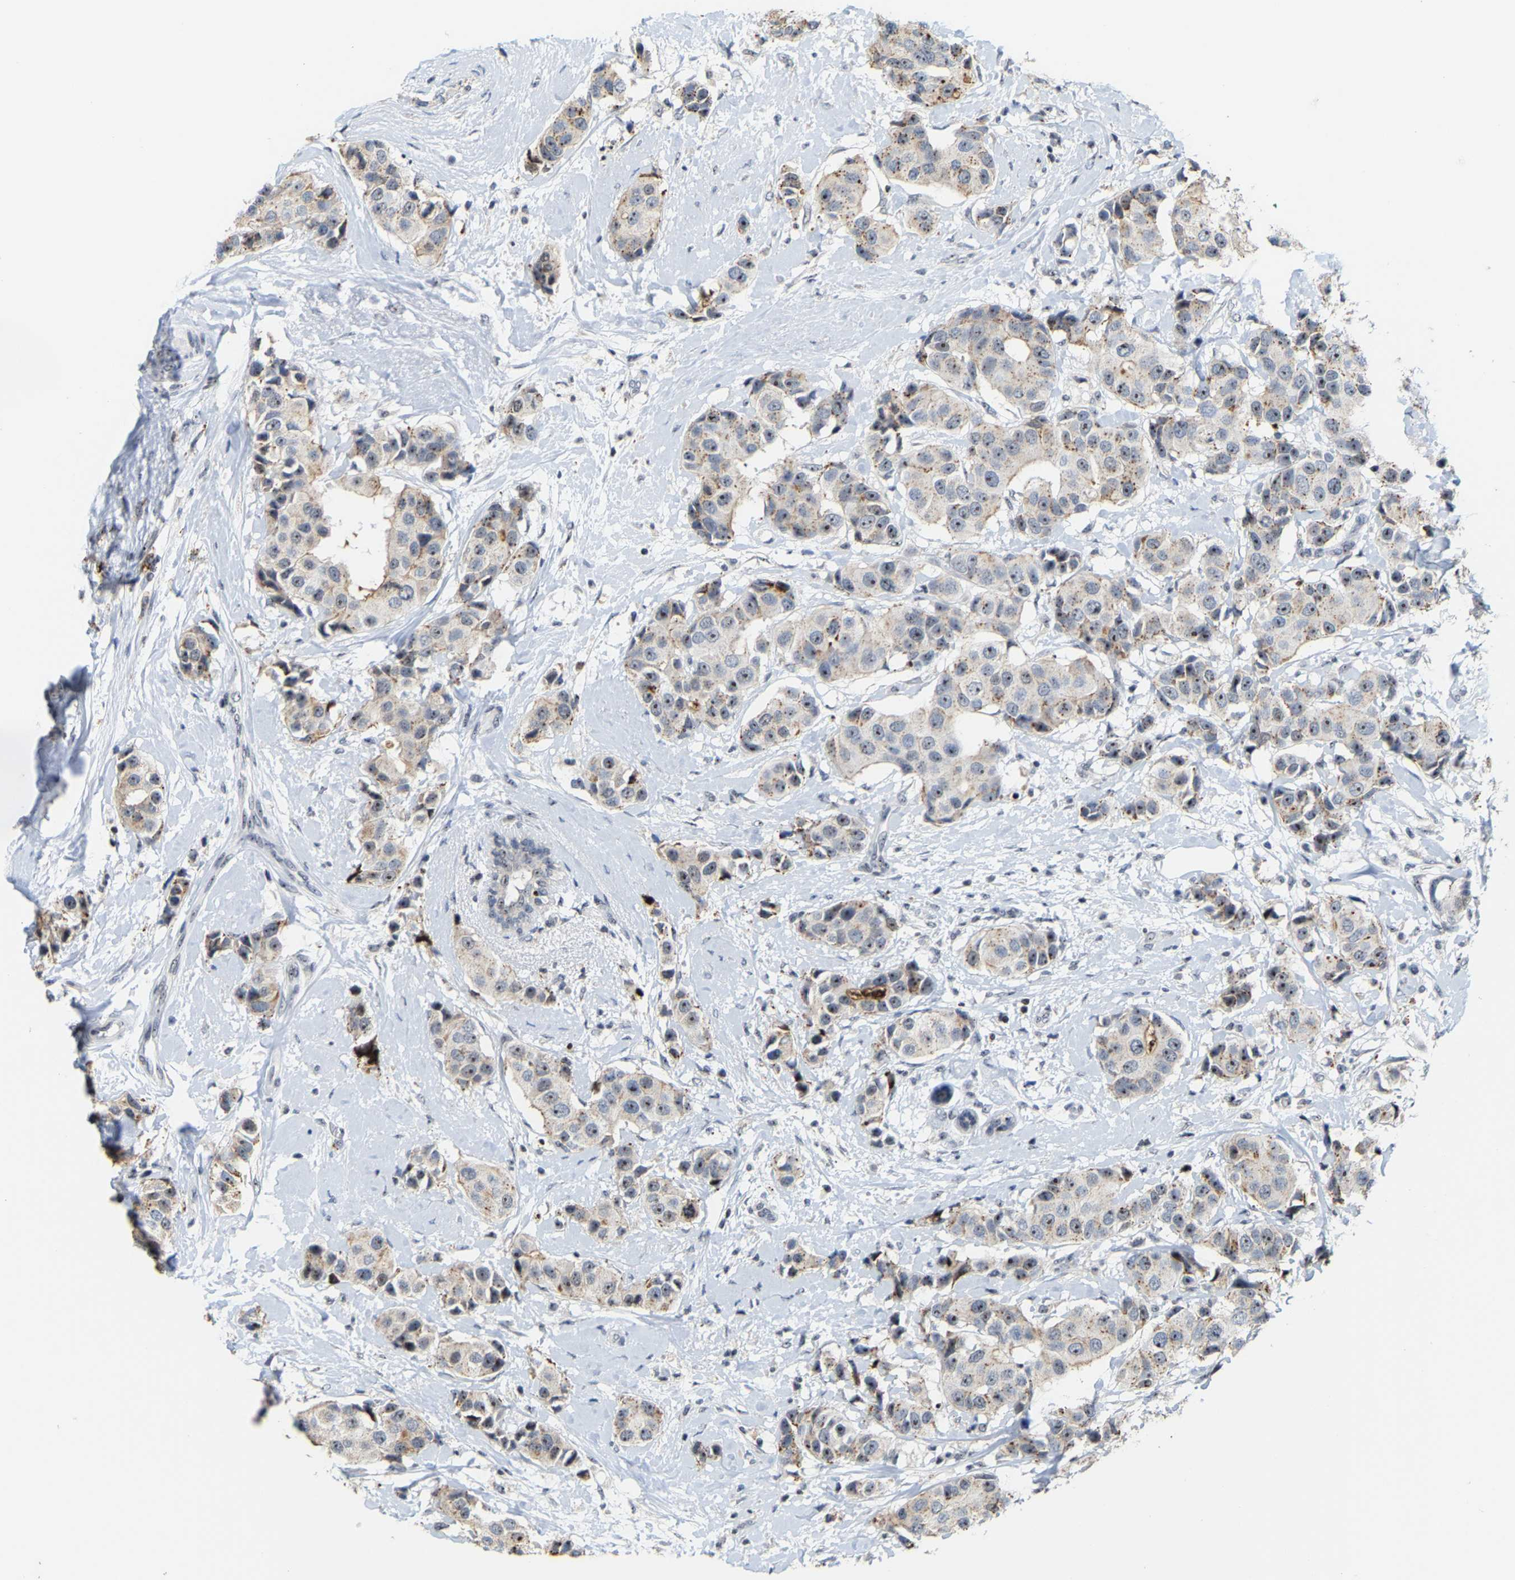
{"staining": {"intensity": "moderate", "quantity": "<25%", "location": "cytoplasmic/membranous,nuclear"}, "tissue": "breast cancer", "cell_type": "Tumor cells", "image_type": "cancer", "snomed": [{"axis": "morphology", "description": "Normal tissue, NOS"}, {"axis": "morphology", "description": "Duct carcinoma"}, {"axis": "topography", "description": "Breast"}], "caption": "Immunohistochemistry micrograph of neoplastic tissue: human intraductal carcinoma (breast) stained using immunohistochemistry shows low levels of moderate protein expression localized specifically in the cytoplasmic/membranous and nuclear of tumor cells, appearing as a cytoplasmic/membranous and nuclear brown color.", "gene": "NOP58", "patient": {"sex": "female", "age": 39}}